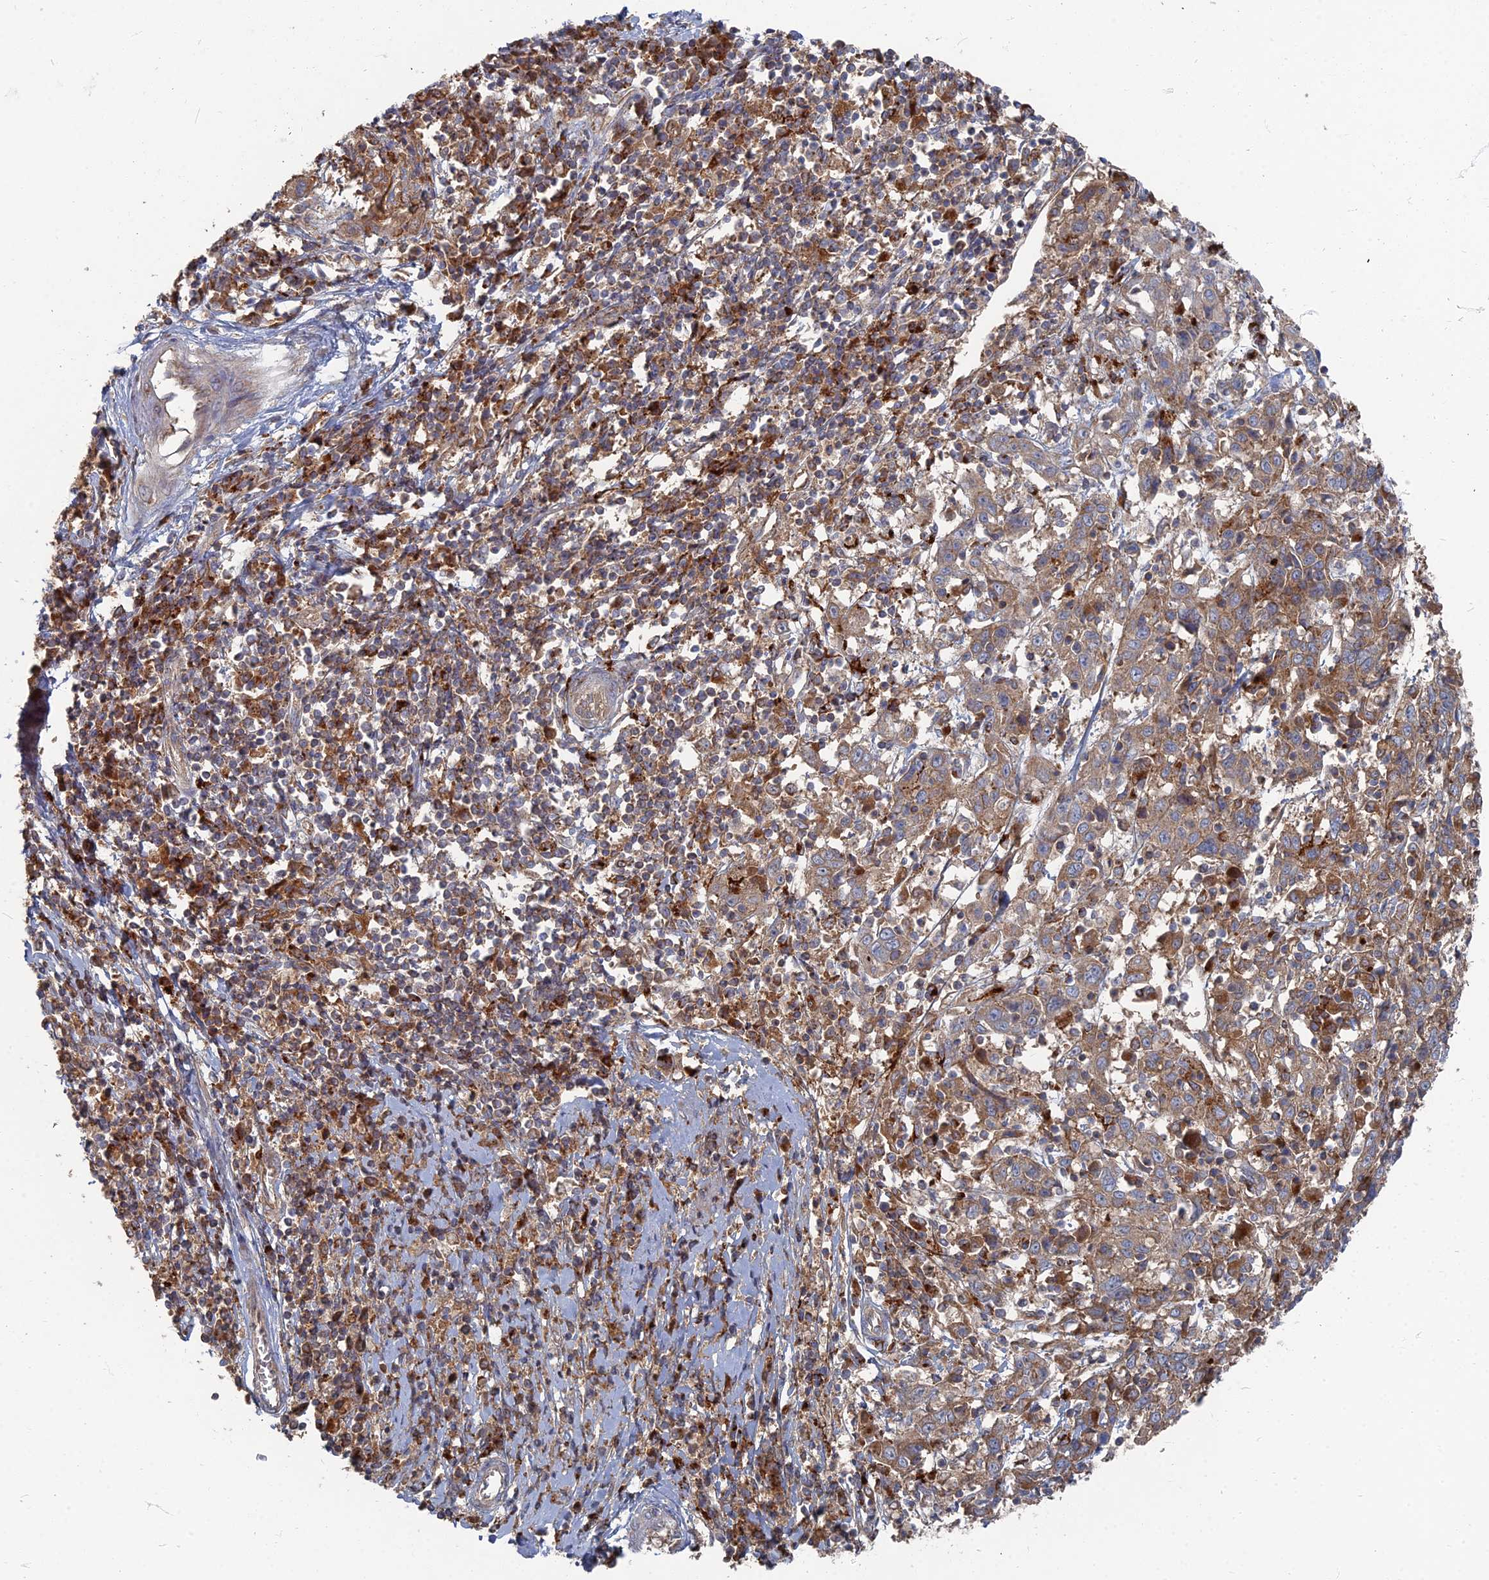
{"staining": {"intensity": "moderate", "quantity": ">75%", "location": "cytoplasmic/membranous"}, "tissue": "cervical cancer", "cell_type": "Tumor cells", "image_type": "cancer", "snomed": [{"axis": "morphology", "description": "Squamous cell carcinoma, NOS"}, {"axis": "topography", "description": "Cervix"}], "caption": "IHC photomicrograph of human cervical squamous cell carcinoma stained for a protein (brown), which displays medium levels of moderate cytoplasmic/membranous expression in about >75% of tumor cells.", "gene": "PPCDC", "patient": {"sex": "female", "age": 46}}